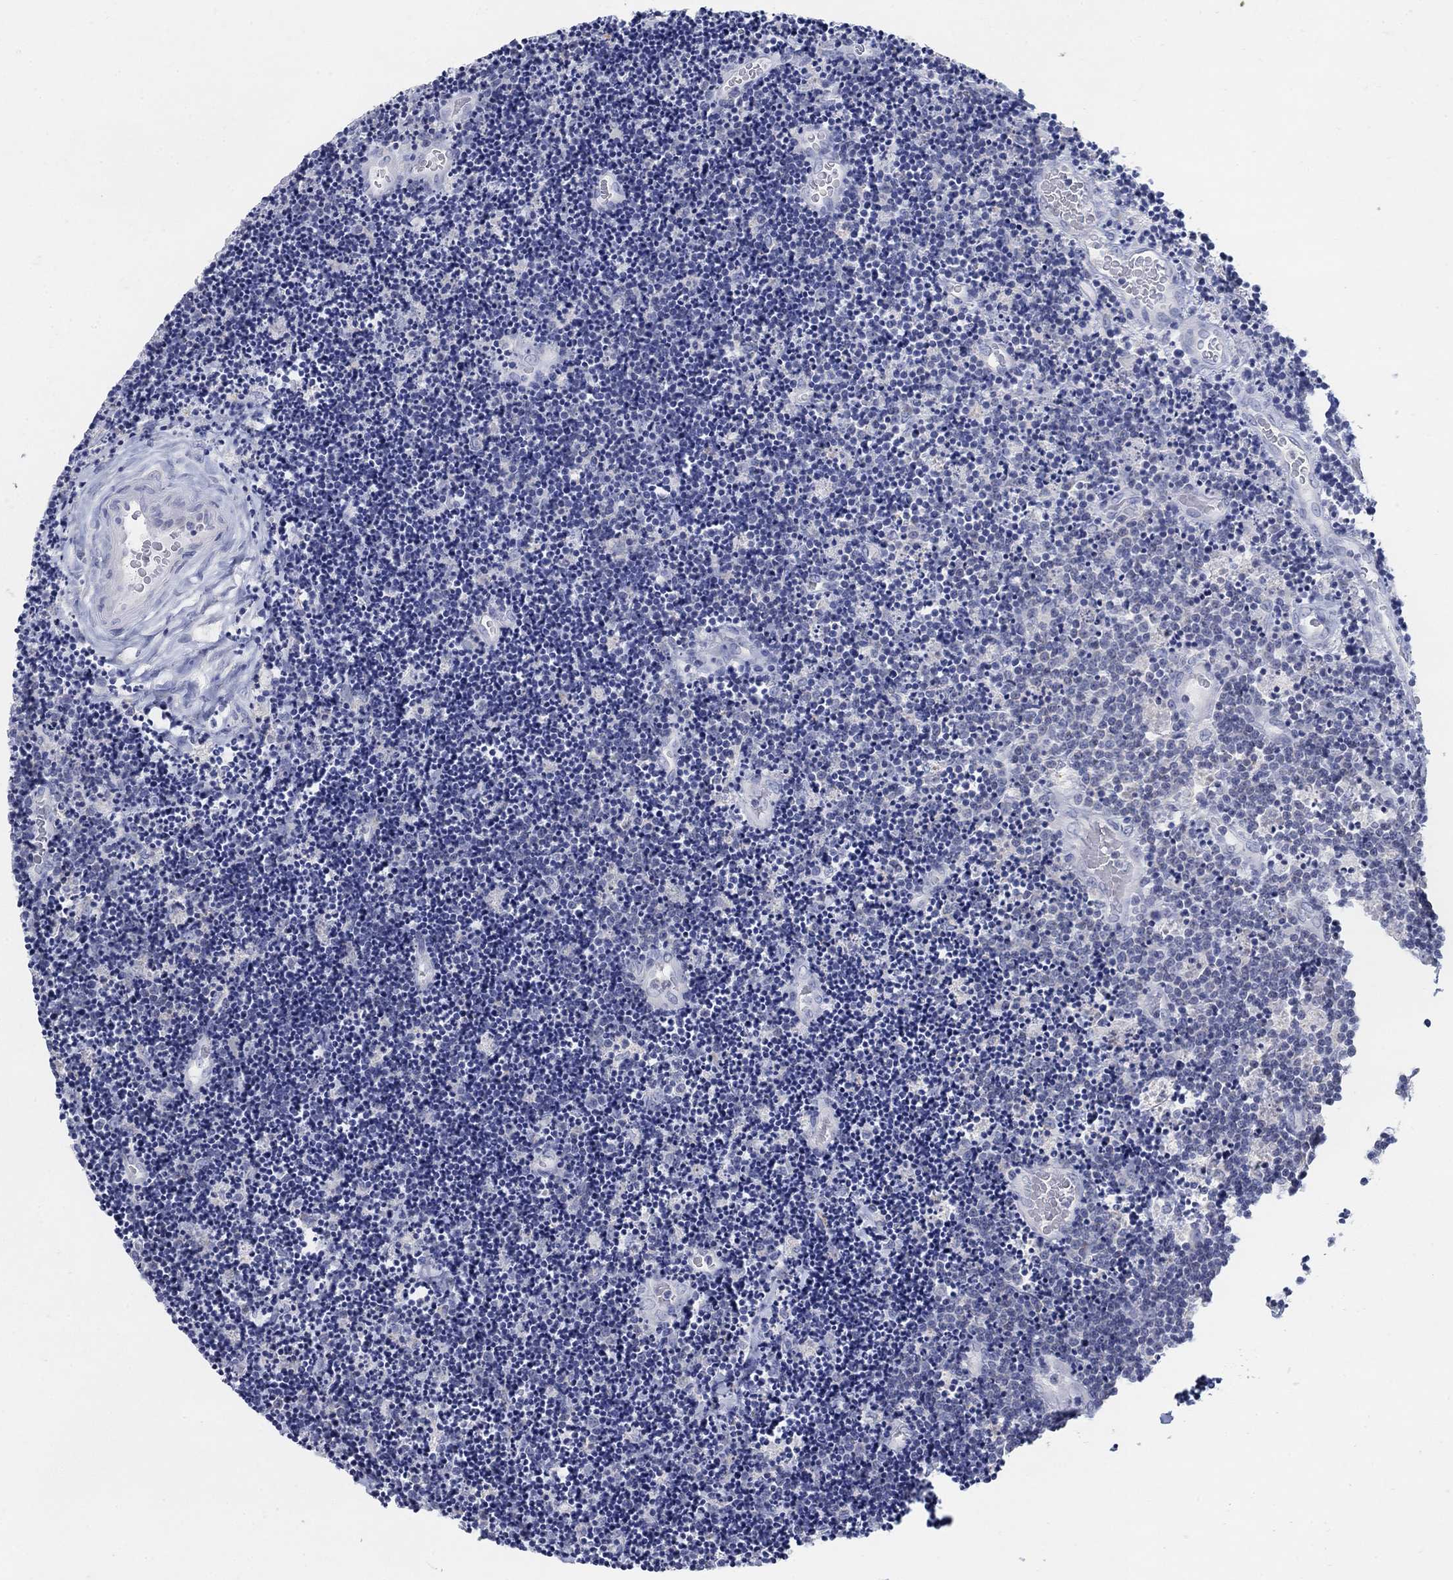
{"staining": {"intensity": "negative", "quantity": "none", "location": "none"}, "tissue": "lymphoma", "cell_type": "Tumor cells", "image_type": "cancer", "snomed": [{"axis": "morphology", "description": "Malignant lymphoma, non-Hodgkin's type, Low grade"}, {"axis": "topography", "description": "Brain"}], "caption": "Immunohistochemistry of human malignant lymphoma, non-Hodgkin's type (low-grade) shows no staining in tumor cells.", "gene": "SCCPDH", "patient": {"sex": "female", "age": 66}}